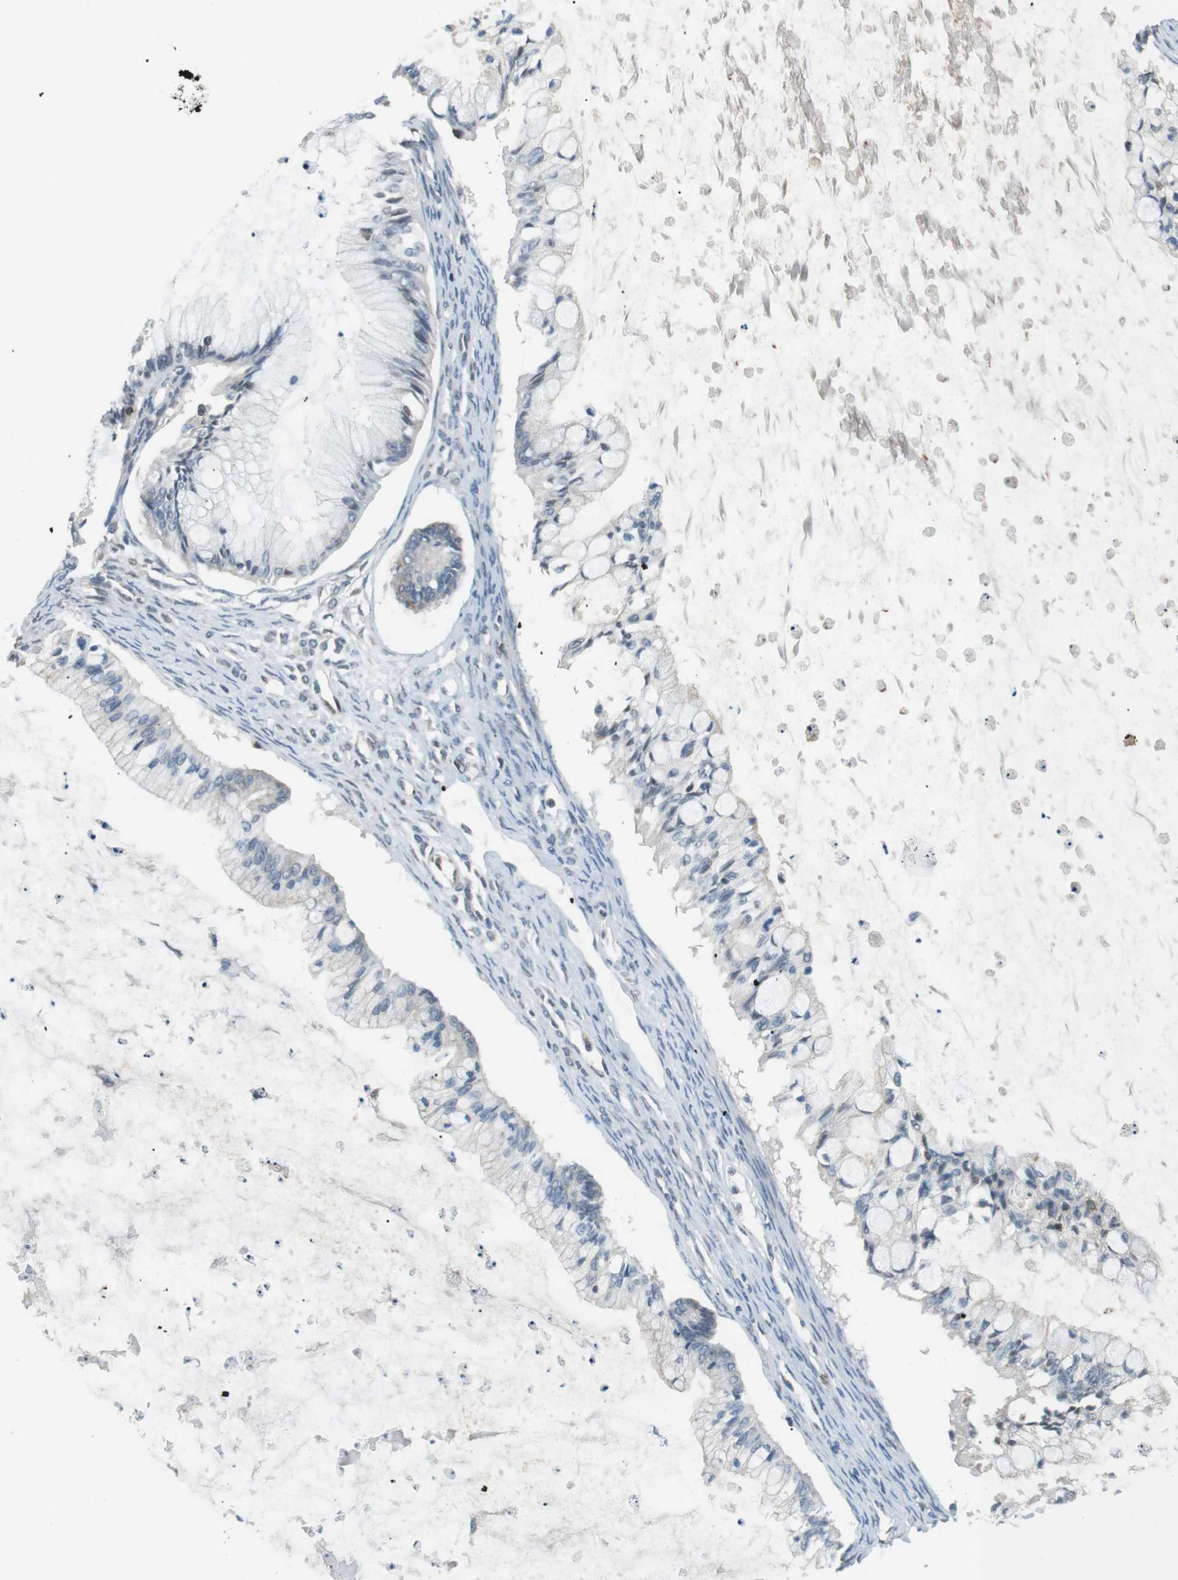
{"staining": {"intensity": "negative", "quantity": "none", "location": "none"}, "tissue": "ovarian cancer", "cell_type": "Tumor cells", "image_type": "cancer", "snomed": [{"axis": "morphology", "description": "Cystadenocarcinoma, mucinous, NOS"}, {"axis": "topography", "description": "Ovary"}], "caption": "Tumor cells are negative for brown protein staining in ovarian cancer. (Immunohistochemistry (ihc), brightfield microscopy, high magnification).", "gene": "TMX4", "patient": {"sex": "female", "age": 57}}